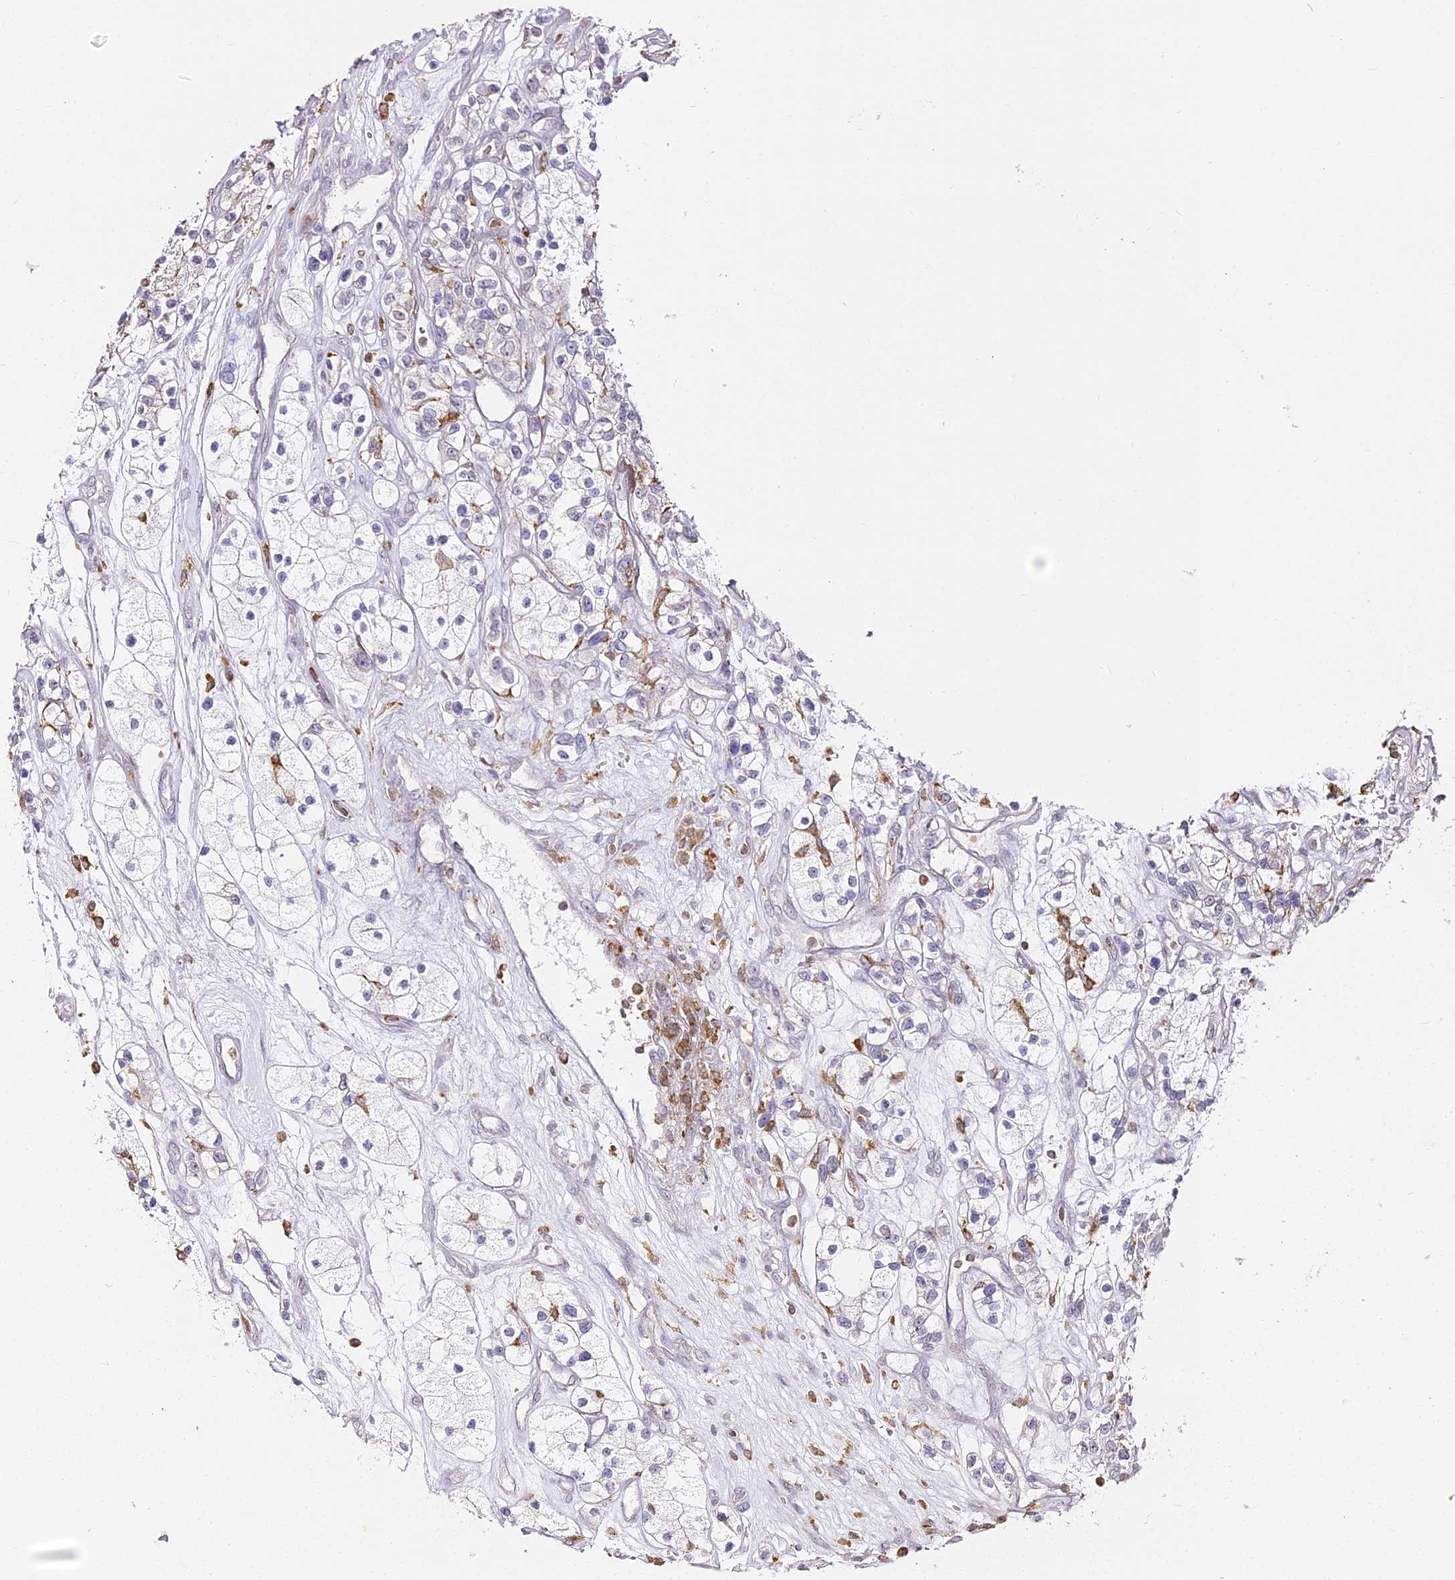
{"staining": {"intensity": "negative", "quantity": "none", "location": "none"}, "tissue": "renal cancer", "cell_type": "Tumor cells", "image_type": "cancer", "snomed": [{"axis": "morphology", "description": "Adenocarcinoma, NOS"}, {"axis": "topography", "description": "Kidney"}], "caption": "Human renal cancer stained for a protein using IHC demonstrates no positivity in tumor cells.", "gene": "DOCK2", "patient": {"sex": "female", "age": 57}}